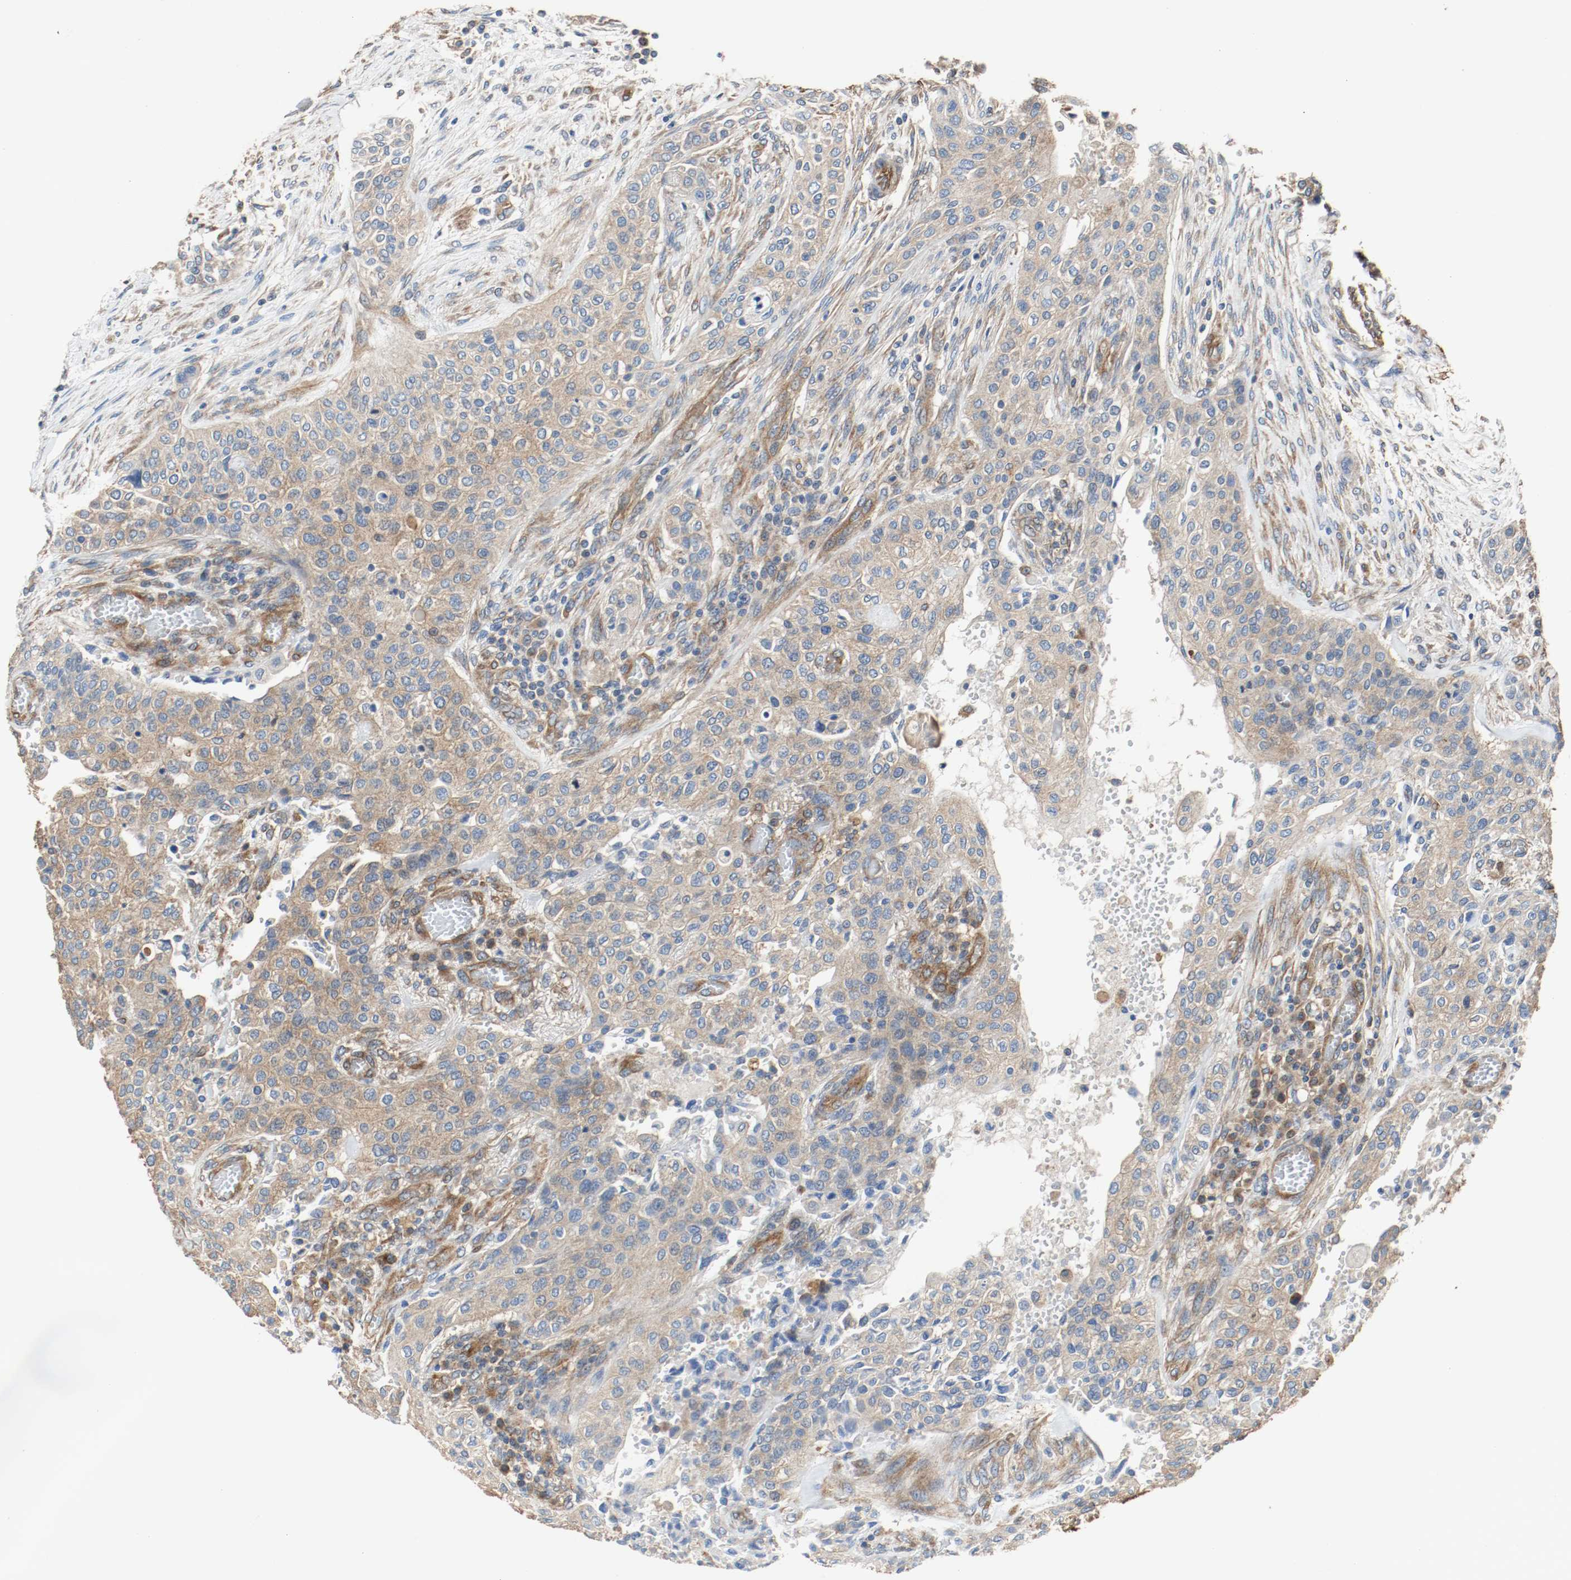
{"staining": {"intensity": "weak", "quantity": ">75%", "location": "cytoplasmic/membranous"}, "tissue": "urothelial cancer", "cell_type": "Tumor cells", "image_type": "cancer", "snomed": [{"axis": "morphology", "description": "Urothelial carcinoma, High grade"}, {"axis": "topography", "description": "Urinary bladder"}], "caption": "Immunohistochemistry histopathology image of neoplastic tissue: human urothelial cancer stained using immunohistochemistry exhibits low levels of weak protein expression localized specifically in the cytoplasmic/membranous of tumor cells, appearing as a cytoplasmic/membranous brown color.", "gene": "TUBA3D", "patient": {"sex": "male", "age": 74}}